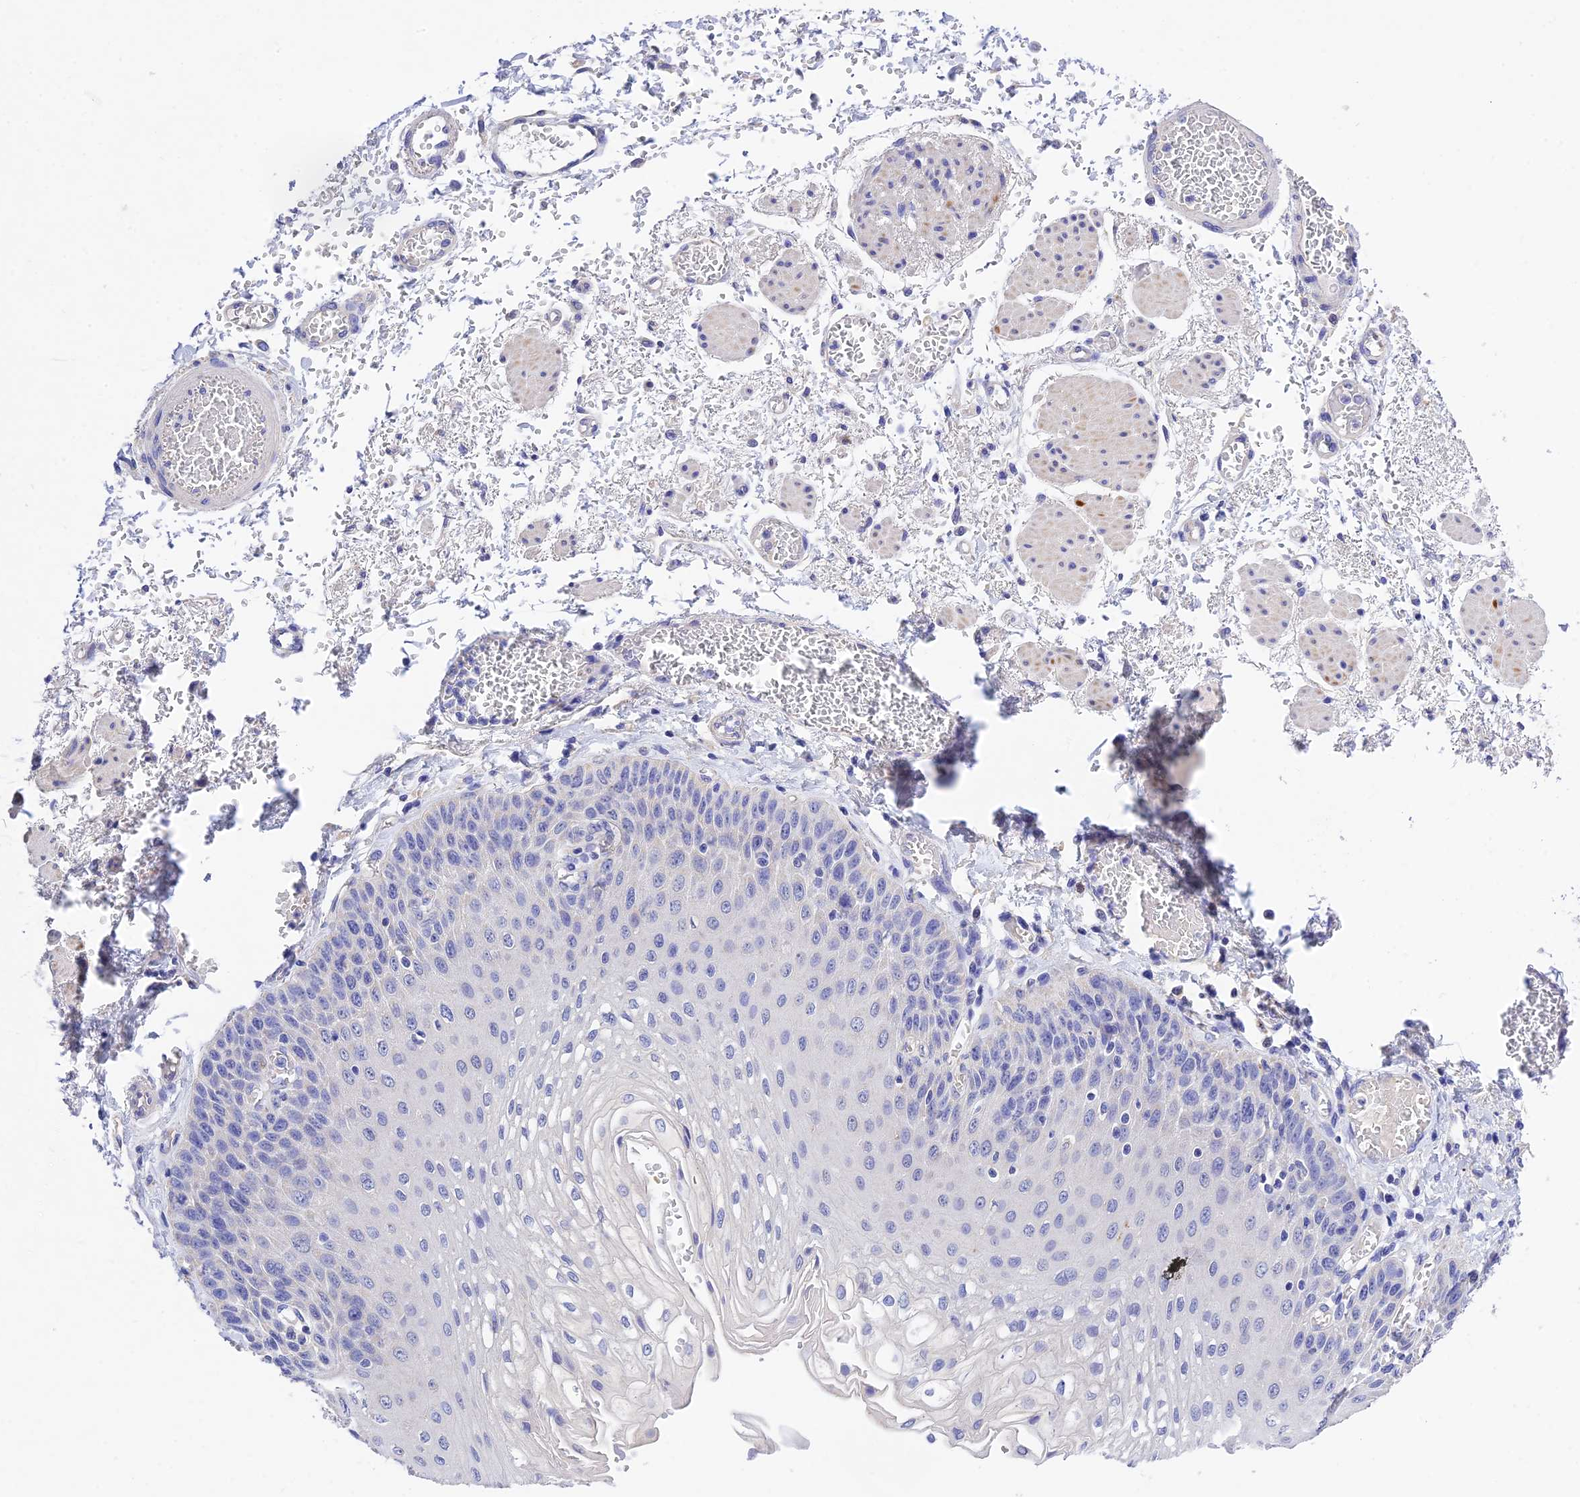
{"staining": {"intensity": "negative", "quantity": "none", "location": "none"}, "tissue": "esophagus", "cell_type": "Squamous epithelial cells", "image_type": "normal", "snomed": [{"axis": "morphology", "description": "Normal tissue, NOS"}, {"axis": "topography", "description": "Esophagus"}], "caption": "Micrograph shows no significant protein expression in squamous epithelial cells of normal esophagus.", "gene": "MS4A5", "patient": {"sex": "male", "age": 81}}